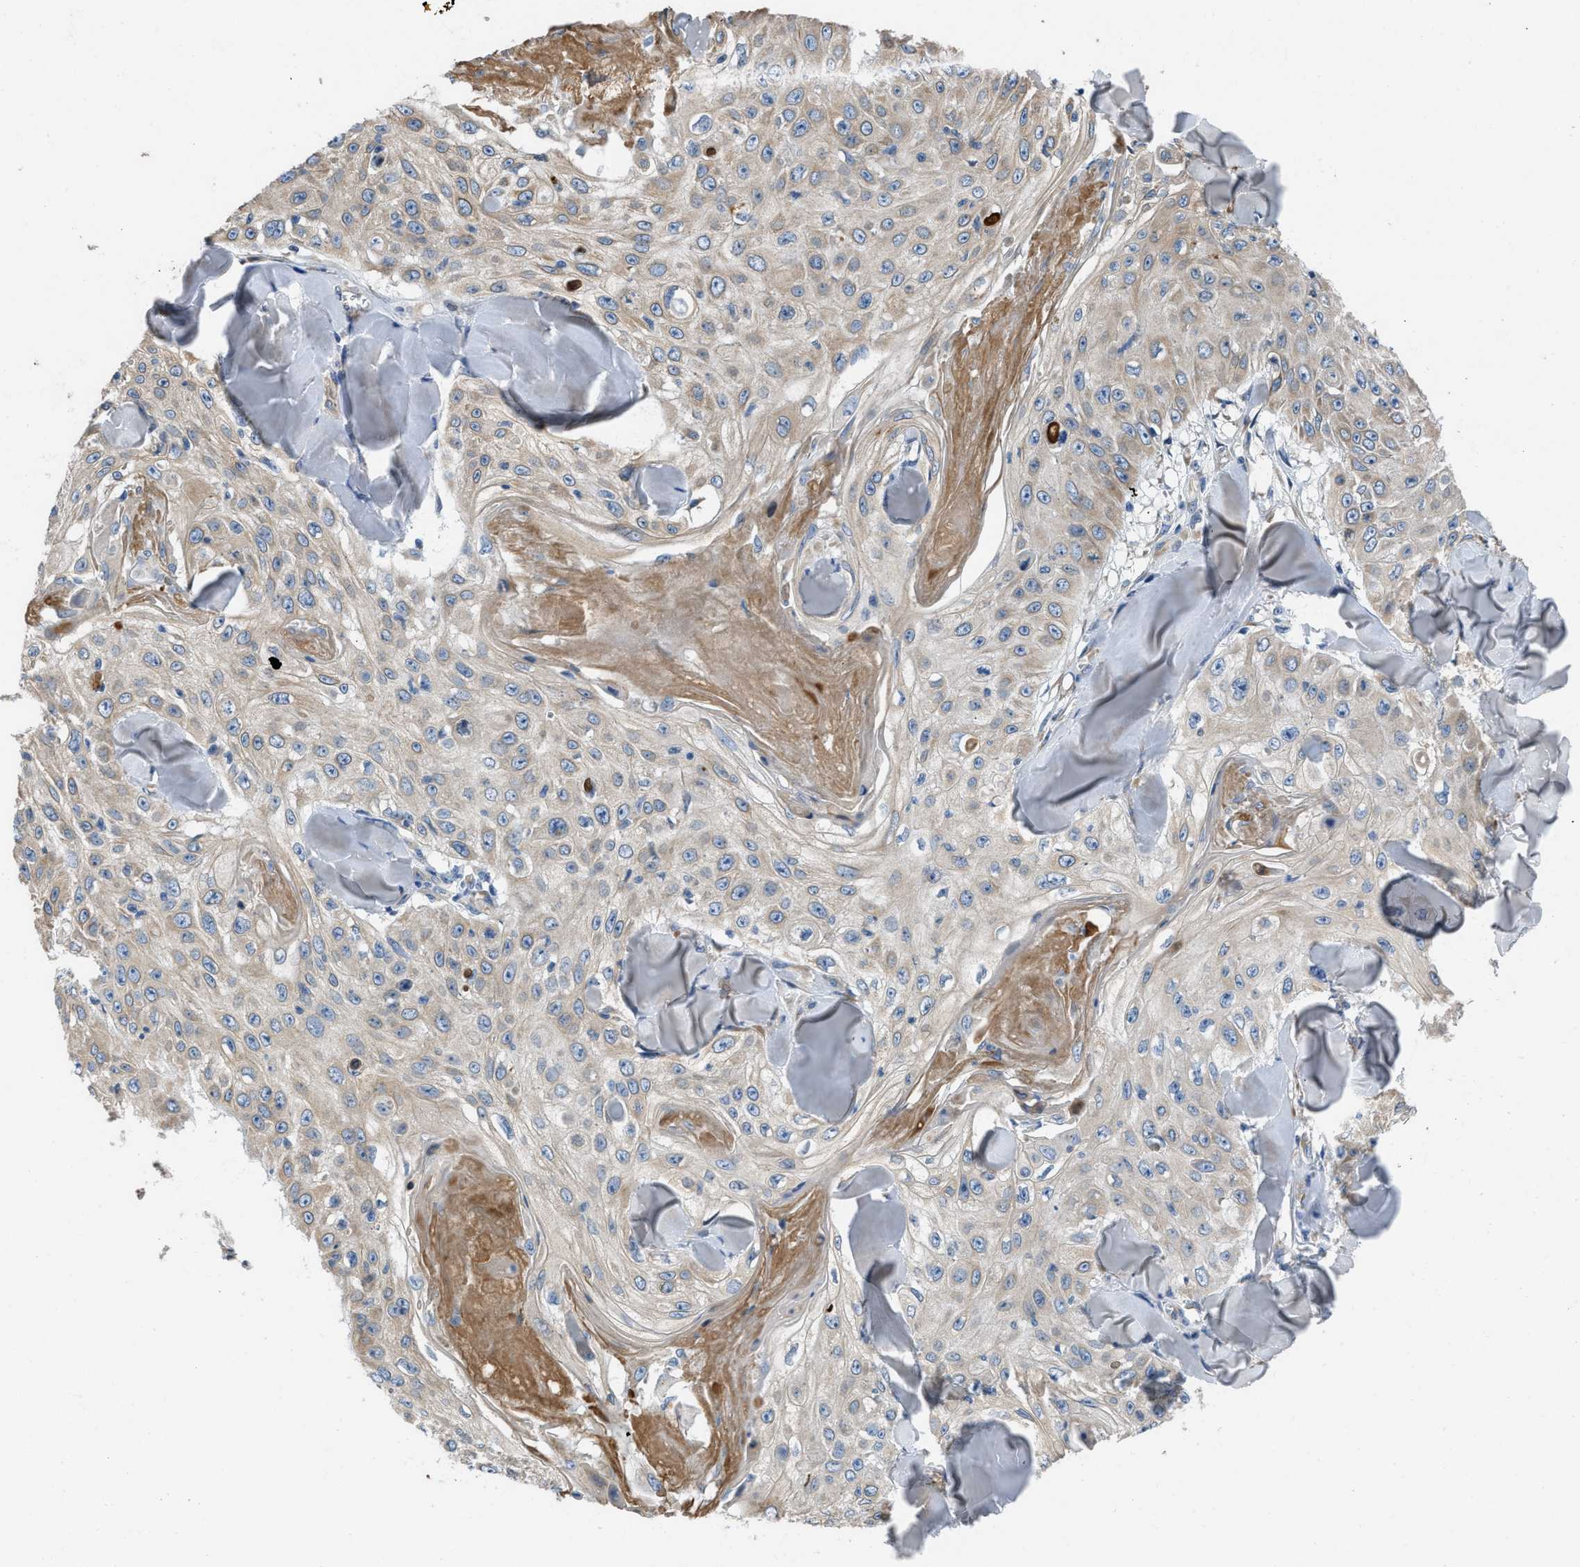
{"staining": {"intensity": "weak", "quantity": "25%-75%", "location": "cytoplasmic/membranous"}, "tissue": "skin cancer", "cell_type": "Tumor cells", "image_type": "cancer", "snomed": [{"axis": "morphology", "description": "Squamous cell carcinoma, NOS"}, {"axis": "topography", "description": "Skin"}], "caption": "Immunohistochemical staining of human skin squamous cell carcinoma reveals low levels of weak cytoplasmic/membranous protein positivity in about 25%-75% of tumor cells.", "gene": "GGCX", "patient": {"sex": "male", "age": 86}}